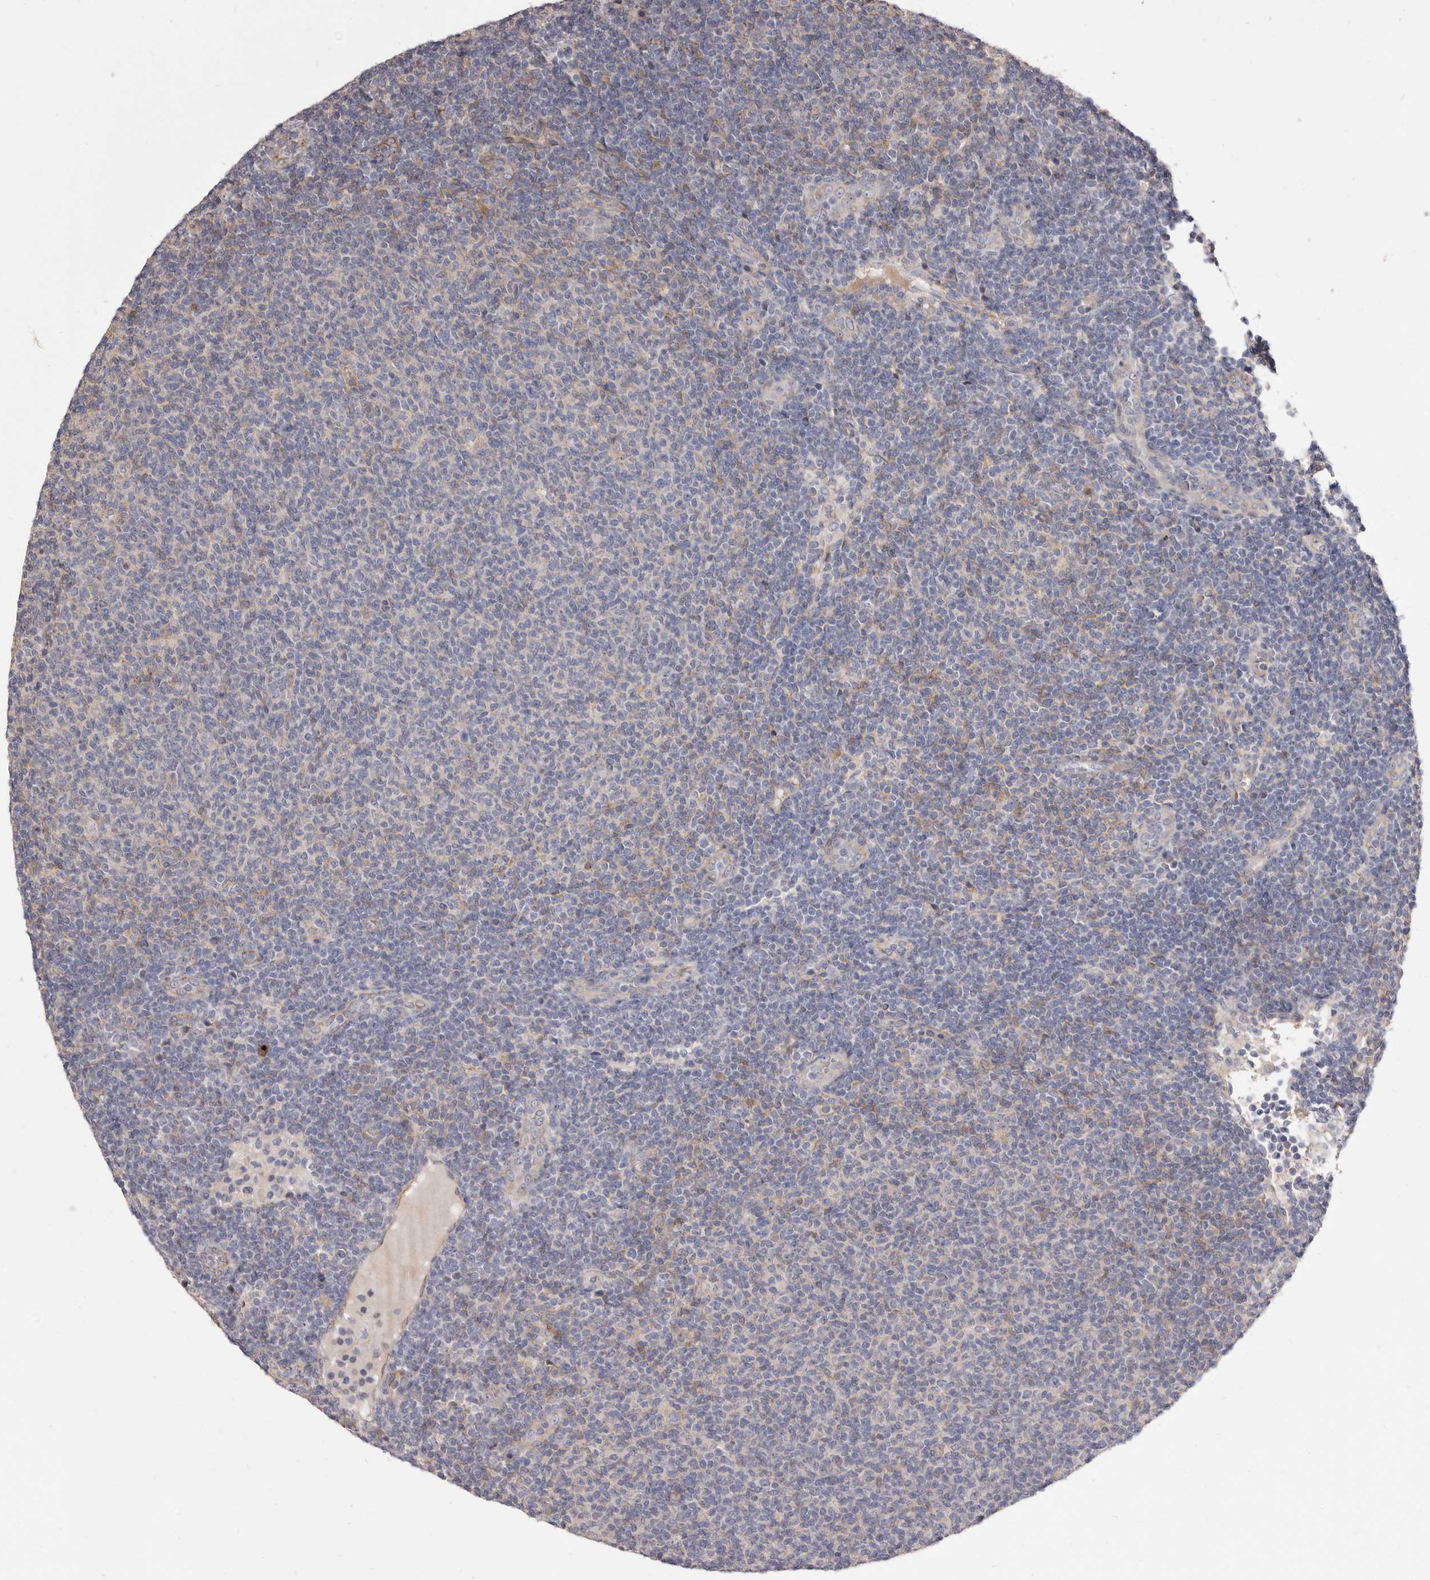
{"staining": {"intensity": "negative", "quantity": "none", "location": "none"}, "tissue": "lymphoma", "cell_type": "Tumor cells", "image_type": "cancer", "snomed": [{"axis": "morphology", "description": "Malignant lymphoma, non-Hodgkin's type, Low grade"}, {"axis": "topography", "description": "Lymph node"}], "caption": "Human lymphoma stained for a protein using immunohistochemistry demonstrates no staining in tumor cells.", "gene": "FAS", "patient": {"sex": "male", "age": 66}}